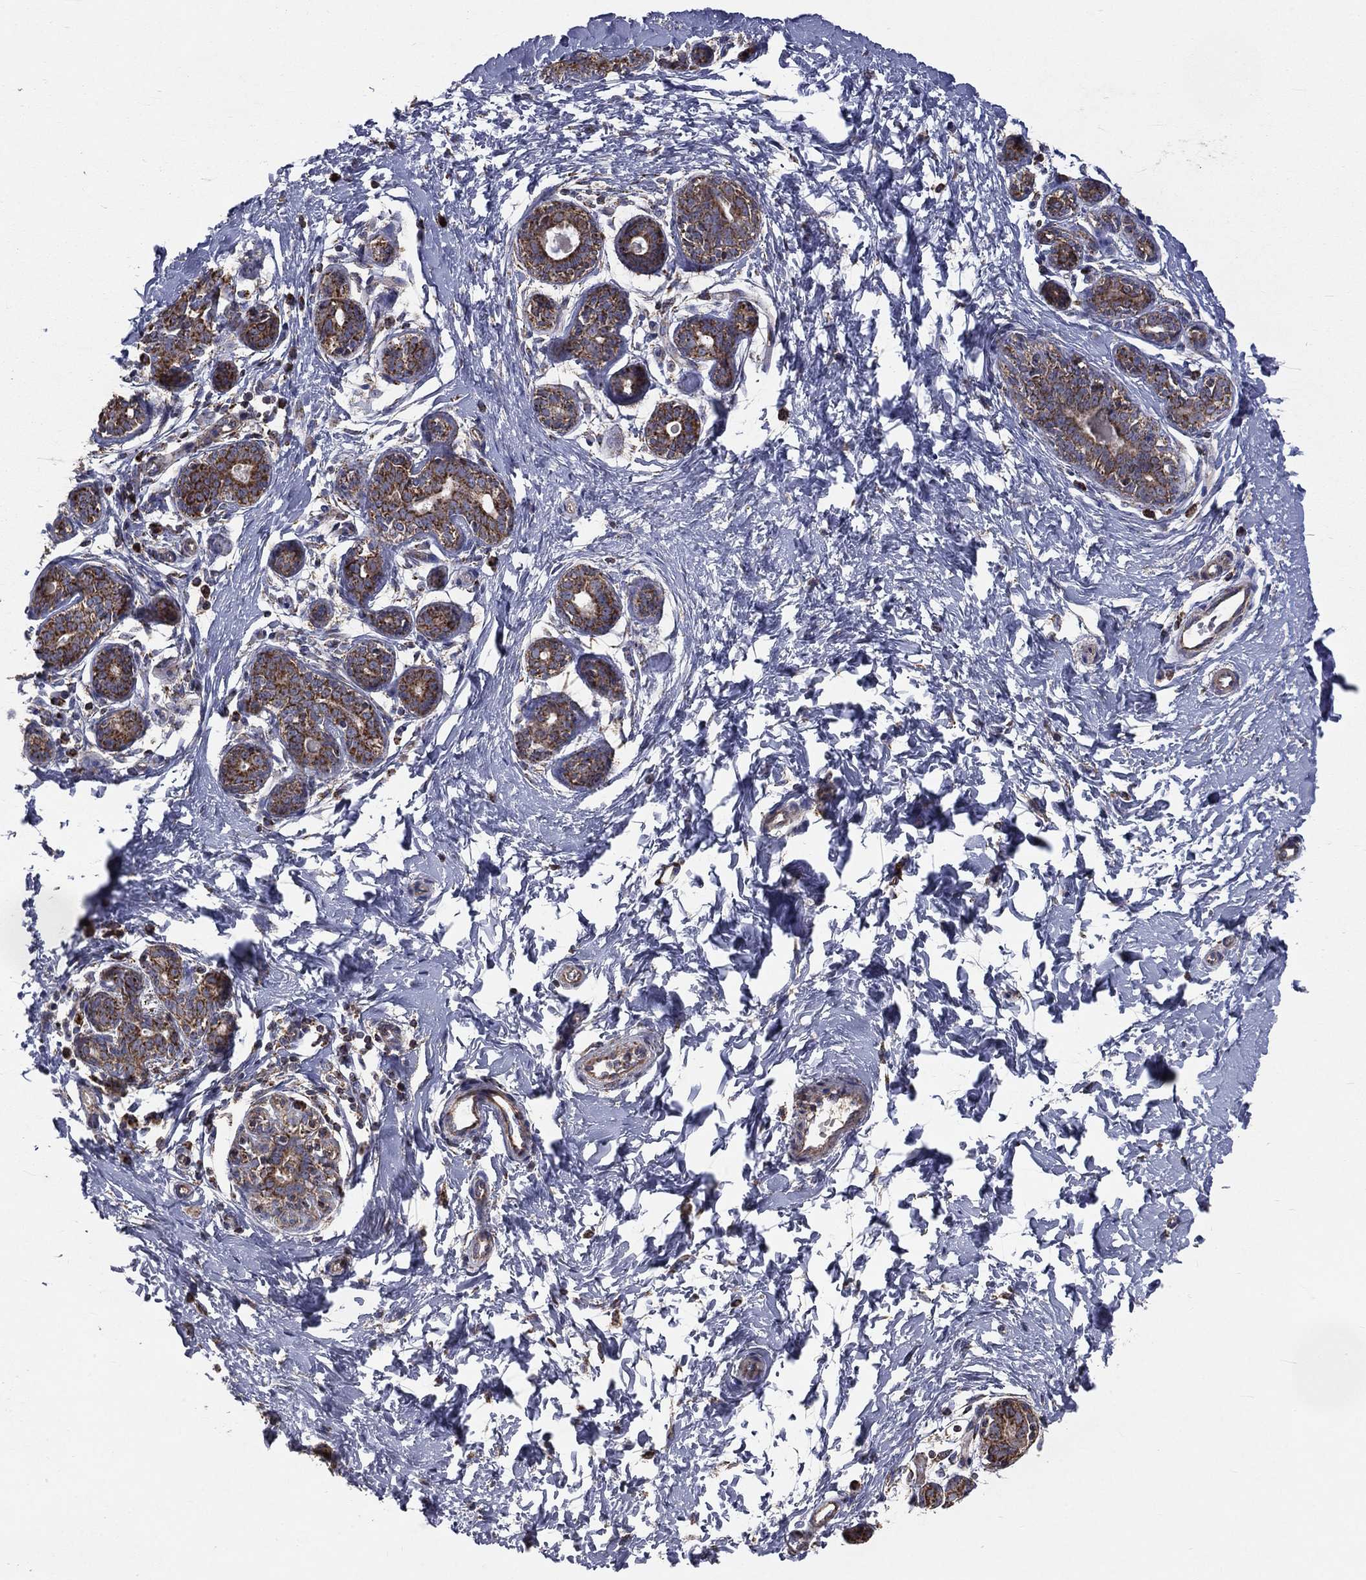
{"staining": {"intensity": "strong", "quantity": "25%-75%", "location": "cytoplasmic/membranous"}, "tissue": "breast", "cell_type": "Adipocytes", "image_type": "normal", "snomed": [{"axis": "morphology", "description": "Normal tissue, NOS"}, {"axis": "topography", "description": "Breast"}], "caption": "IHC (DAB) staining of unremarkable human breast exhibits strong cytoplasmic/membranous protein expression in approximately 25%-75% of adipocytes. Using DAB (3,3'-diaminobenzidine) (brown) and hematoxylin (blue) stains, captured at high magnification using brightfield microscopy.", "gene": "GPD1", "patient": {"sex": "female", "age": 37}}